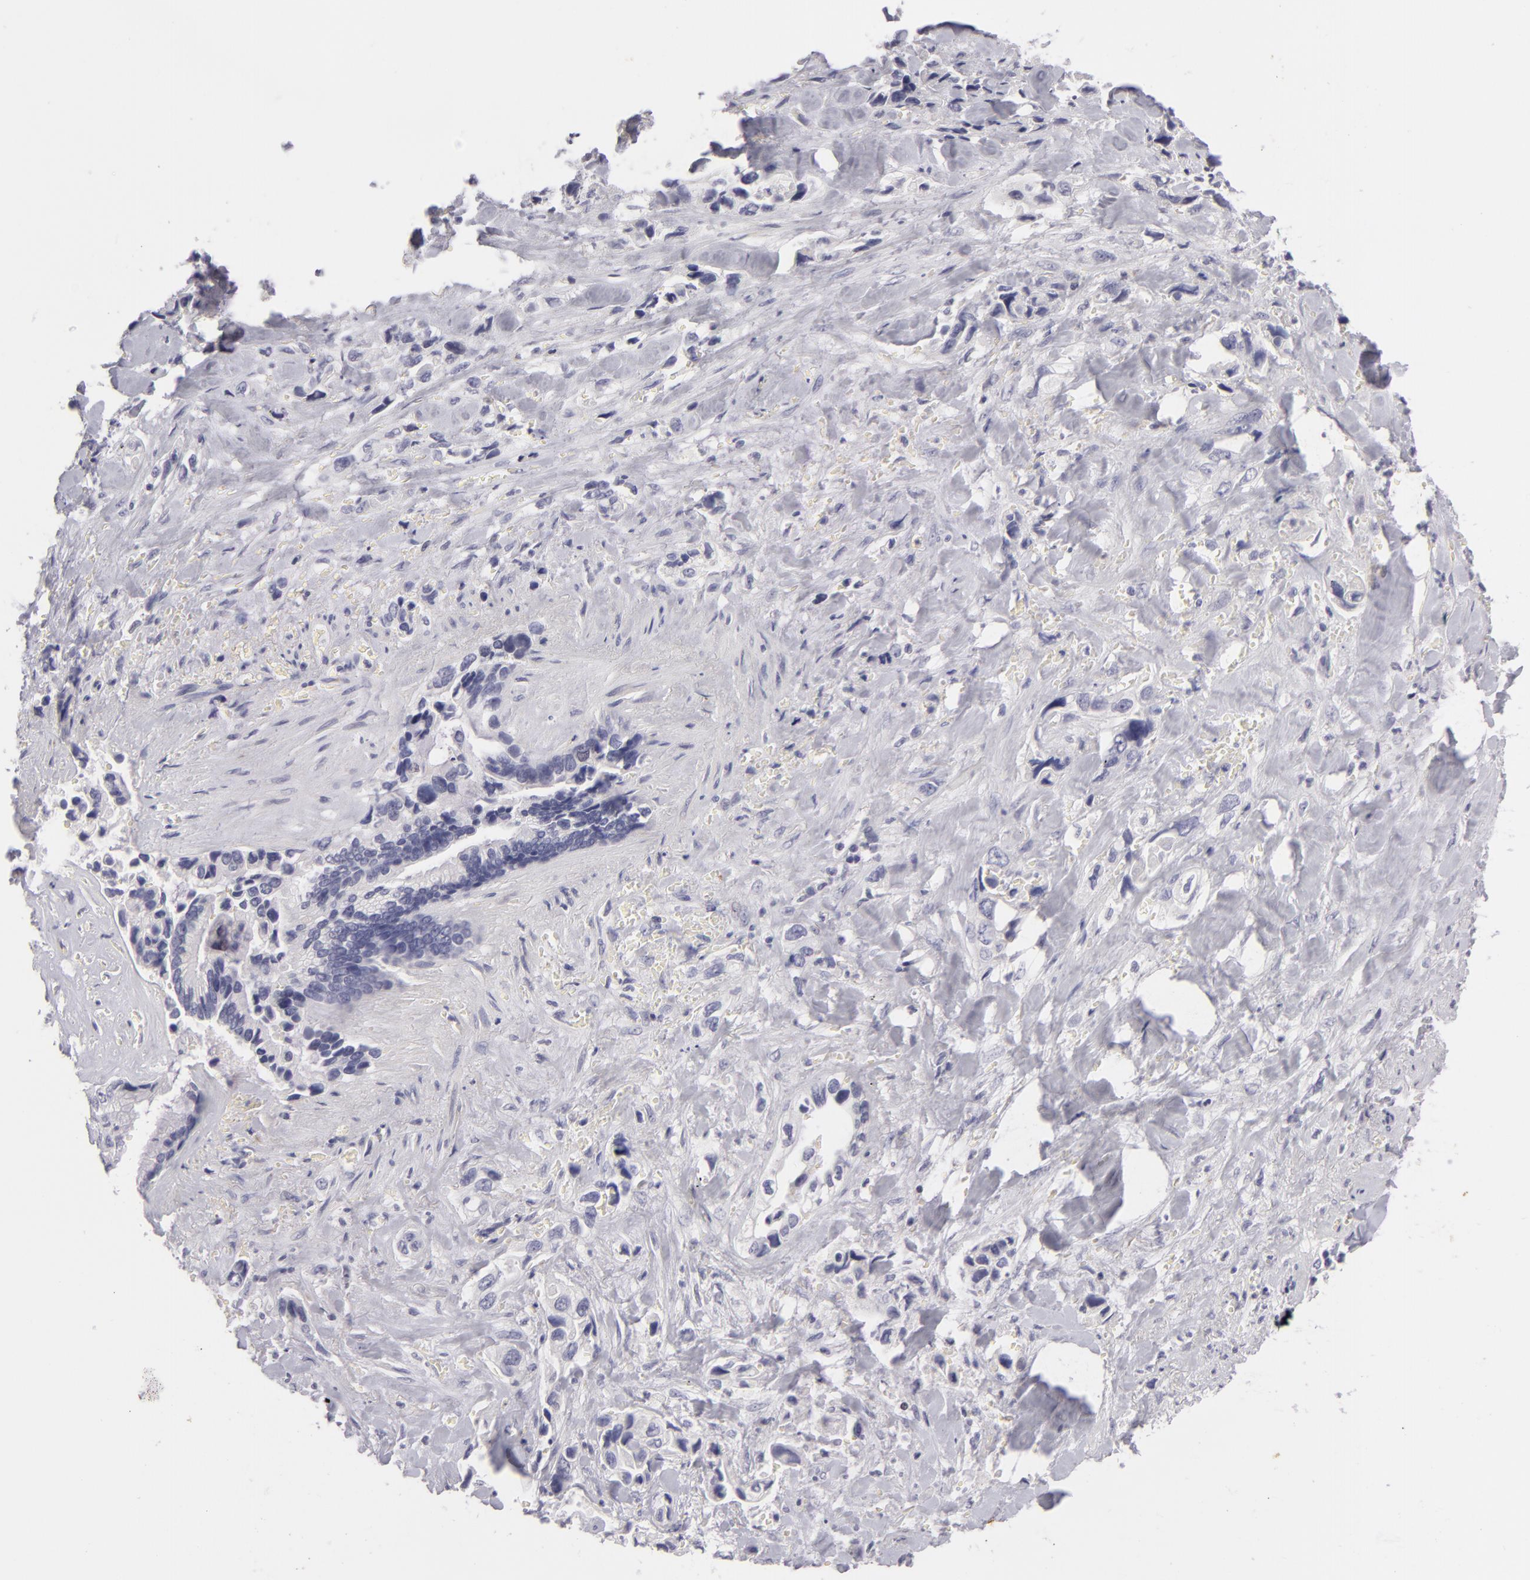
{"staining": {"intensity": "negative", "quantity": "none", "location": "none"}, "tissue": "pancreatic cancer", "cell_type": "Tumor cells", "image_type": "cancer", "snomed": [{"axis": "morphology", "description": "Adenocarcinoma, NOS"}, {"axis": "topography", "description": "Pancreas"}], "caption": "High power microscopy micrograph of an immunohistochemistry image of pancreatic cancer (adenocarcinoma), revealing no significant positivity in tumor cells.", "gene": "NLGN4X", "patient": {"sex": "male", "age": 69}}